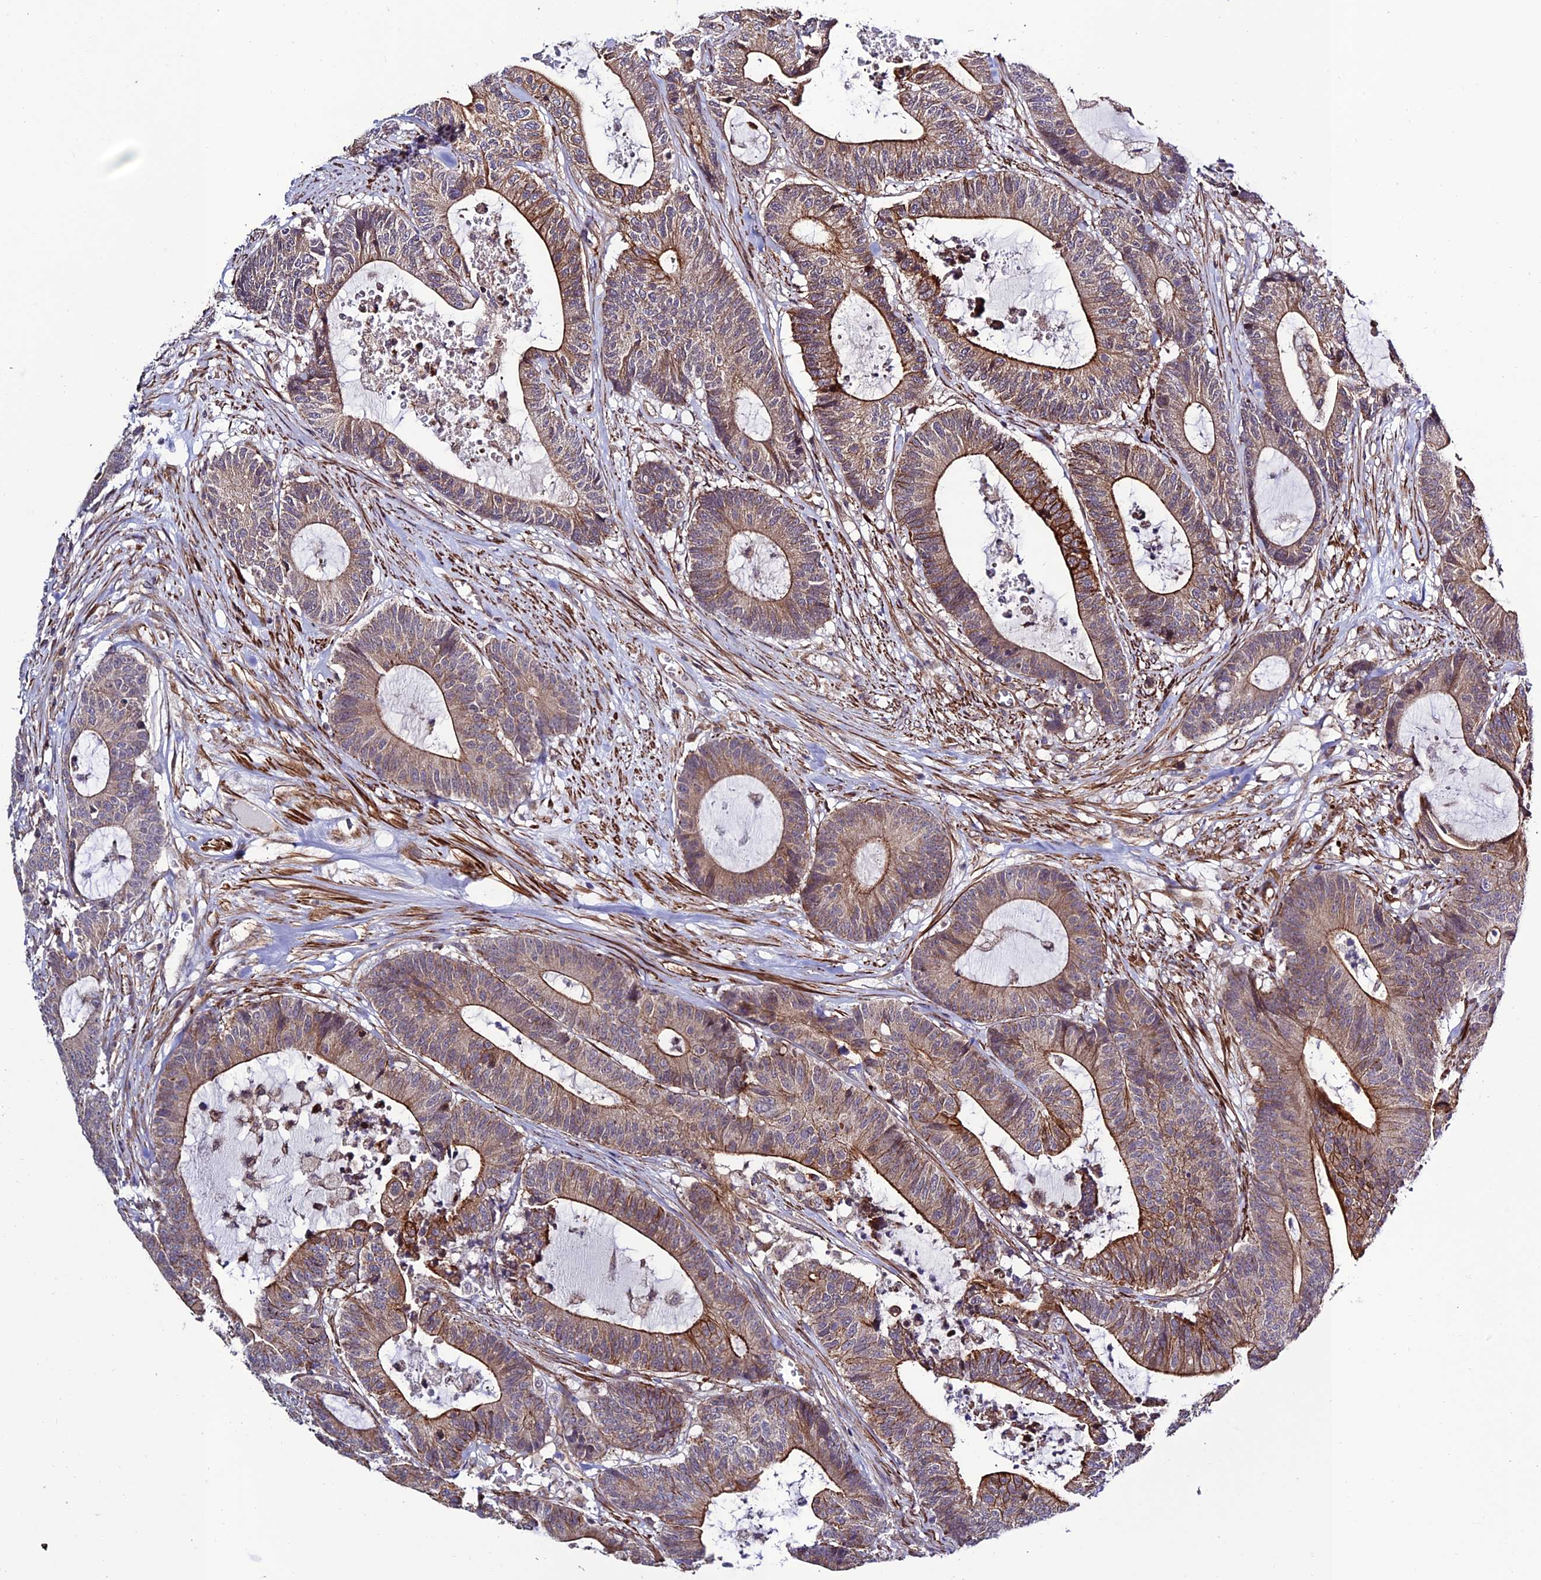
{"staining": {"intensity": "moderate", "quantity": ">75%", "location": "cytoplasmic/membranous"}, "tissue": "colorectal cancer", "cell_type": "Tumor cells", "image_type": "cancer", "snomed": [{"axis": "morphology", "description": "Adenocarcinoma, NOS"}, {"axis": "topography", "description": "Colon"}], "caption": "Immunohistochemical staining of colorectal cancer demonstrates medium levels of moderate cytoplasmic/membranous expression in approximately >75% of tumor cells.", "gene": "TNIP3", "patient": {"sex": "female", "age": 84}}